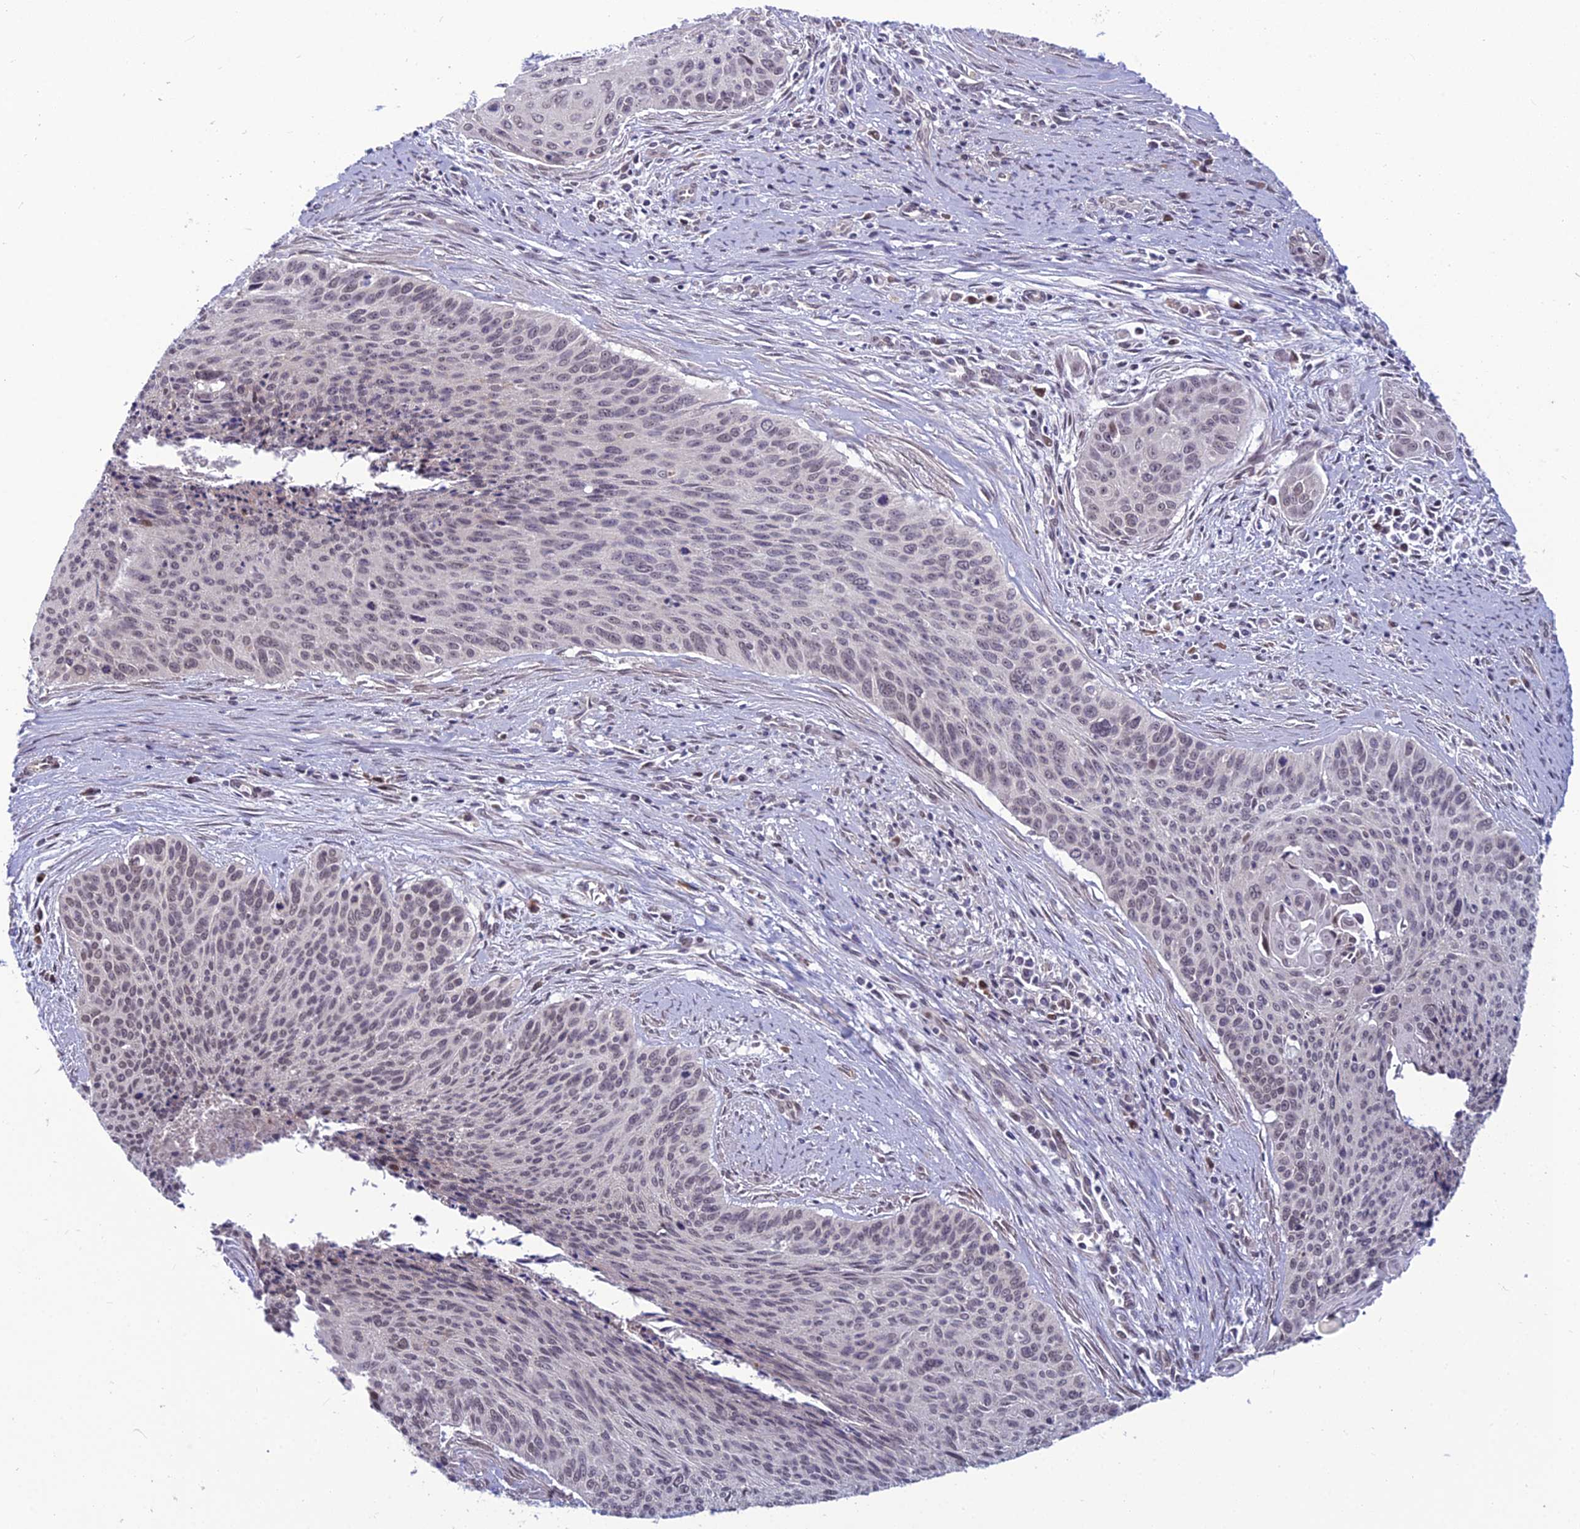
{"staining": {"intensity": "weak", "quantity": "<25%", "location": "nuclear"}, "tissue": "cervical cancer", "cell_type": "Tumor cells", "image_type": "cancer", "snomed": [{"axis": "morphology", "description": "Squamous cell carcinoma, NOS"}, {"axis": "topography", "description": "Cervix"}], "caption": "Immunohistochemistry of human cervical cancer (squamous cell carcinoma) exhibits no positivity in tumor cells.", "gene": "FBRS", "patient": {"sex": "female", "age": 55}}